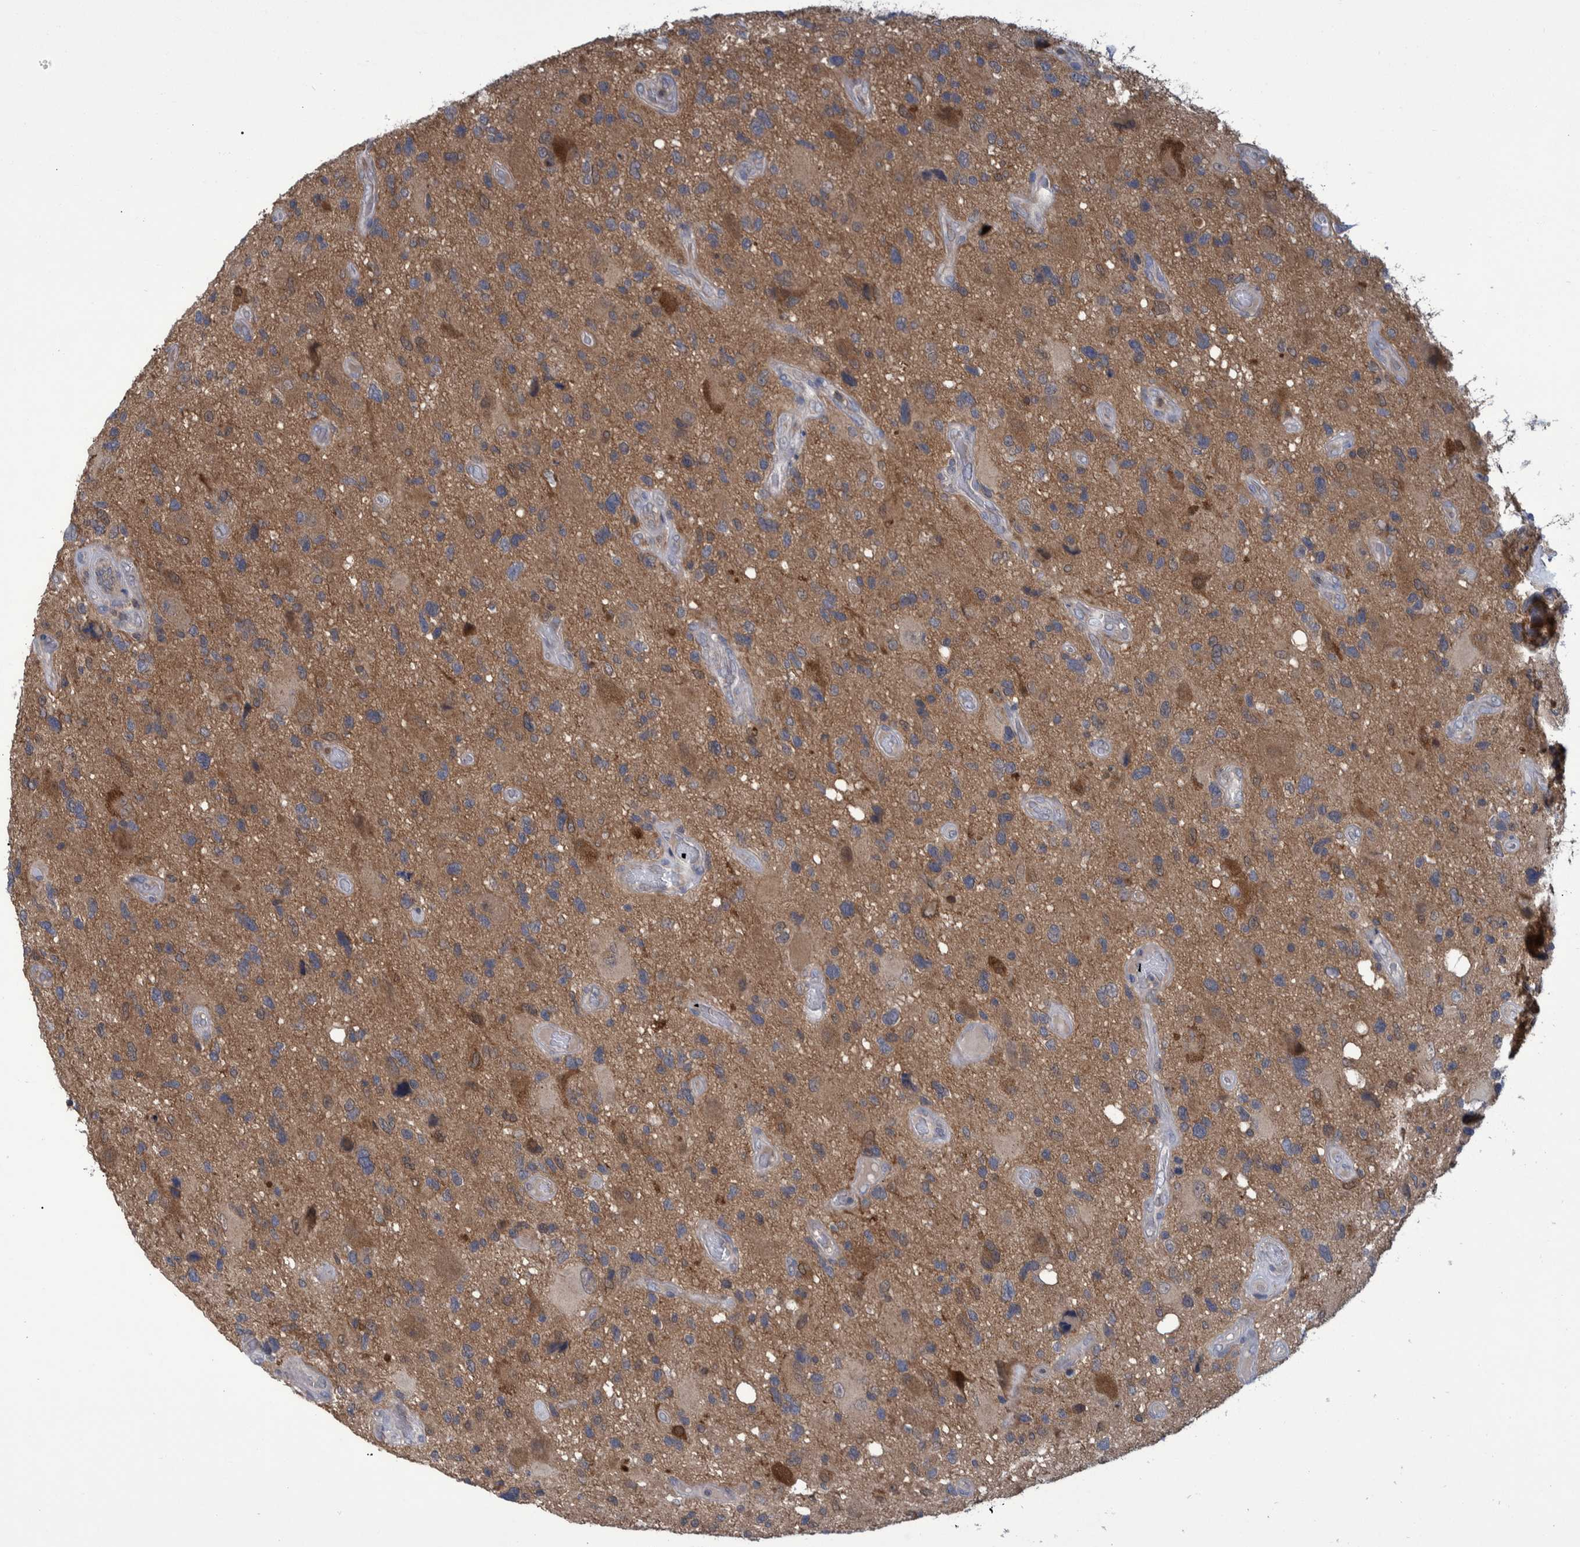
{"staining": {"intensity": "moderate", "quantity": "25%-75%", "location": "cytoplasmic/membranous"}, "tissue": "glioma", "cell_type": "Tumor cells", "image_type": "cancer", "snomed": [{"axis": "morphology", "description": "Glioma, malignant, High grade"}, {"axis": "topography", "description": "Brain"}], "caption": "IHC (DAB) staining of malignant high-grade glioma shows moderate cytoplasmic/membranous protein expression in about 25%-75% of tumor cells. The protein is shown in brown color, while the nuclei are stained blue.", "gene": "PCYT2", "patient": {"sex": "male", "age": 33}}